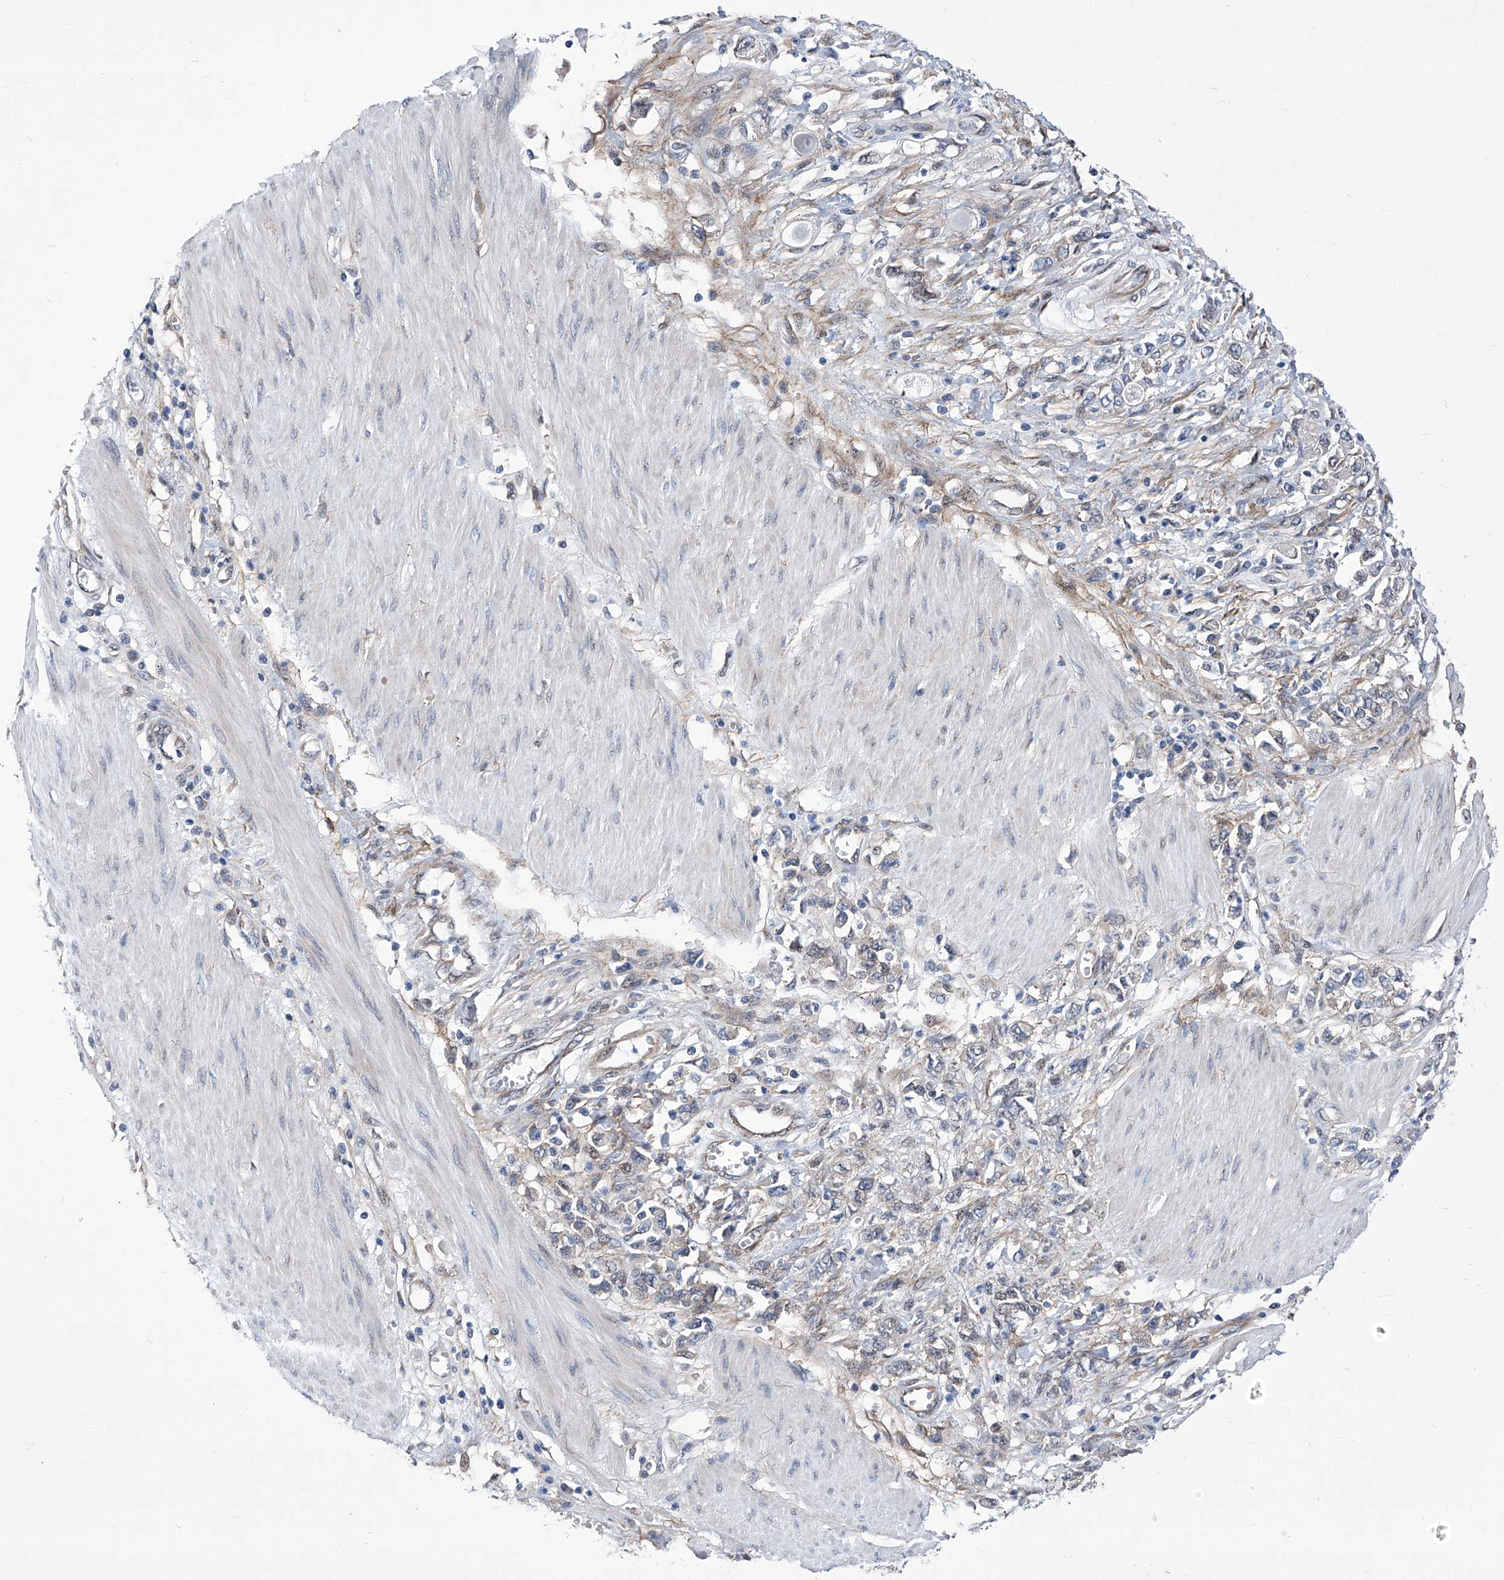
{"staining": {"intensity": "weak", "quantity": "<25%", "location": "cytoplasmic/membranous"}, "tissue": "stomach cancer", "cell_type": "Tumor cells", "image_type": "cancer", "snomed": [{"axis": "morphology", "description": "Adenocarcinoma, NOS"}, {"axis": "topography", "description": "Stomach"}], "caption": "Tumor cells are negative for protein expression in human adenocarcinoma (stomach).", "gene": "KTI12", "patient": {"sex": "female", "age": 76}}